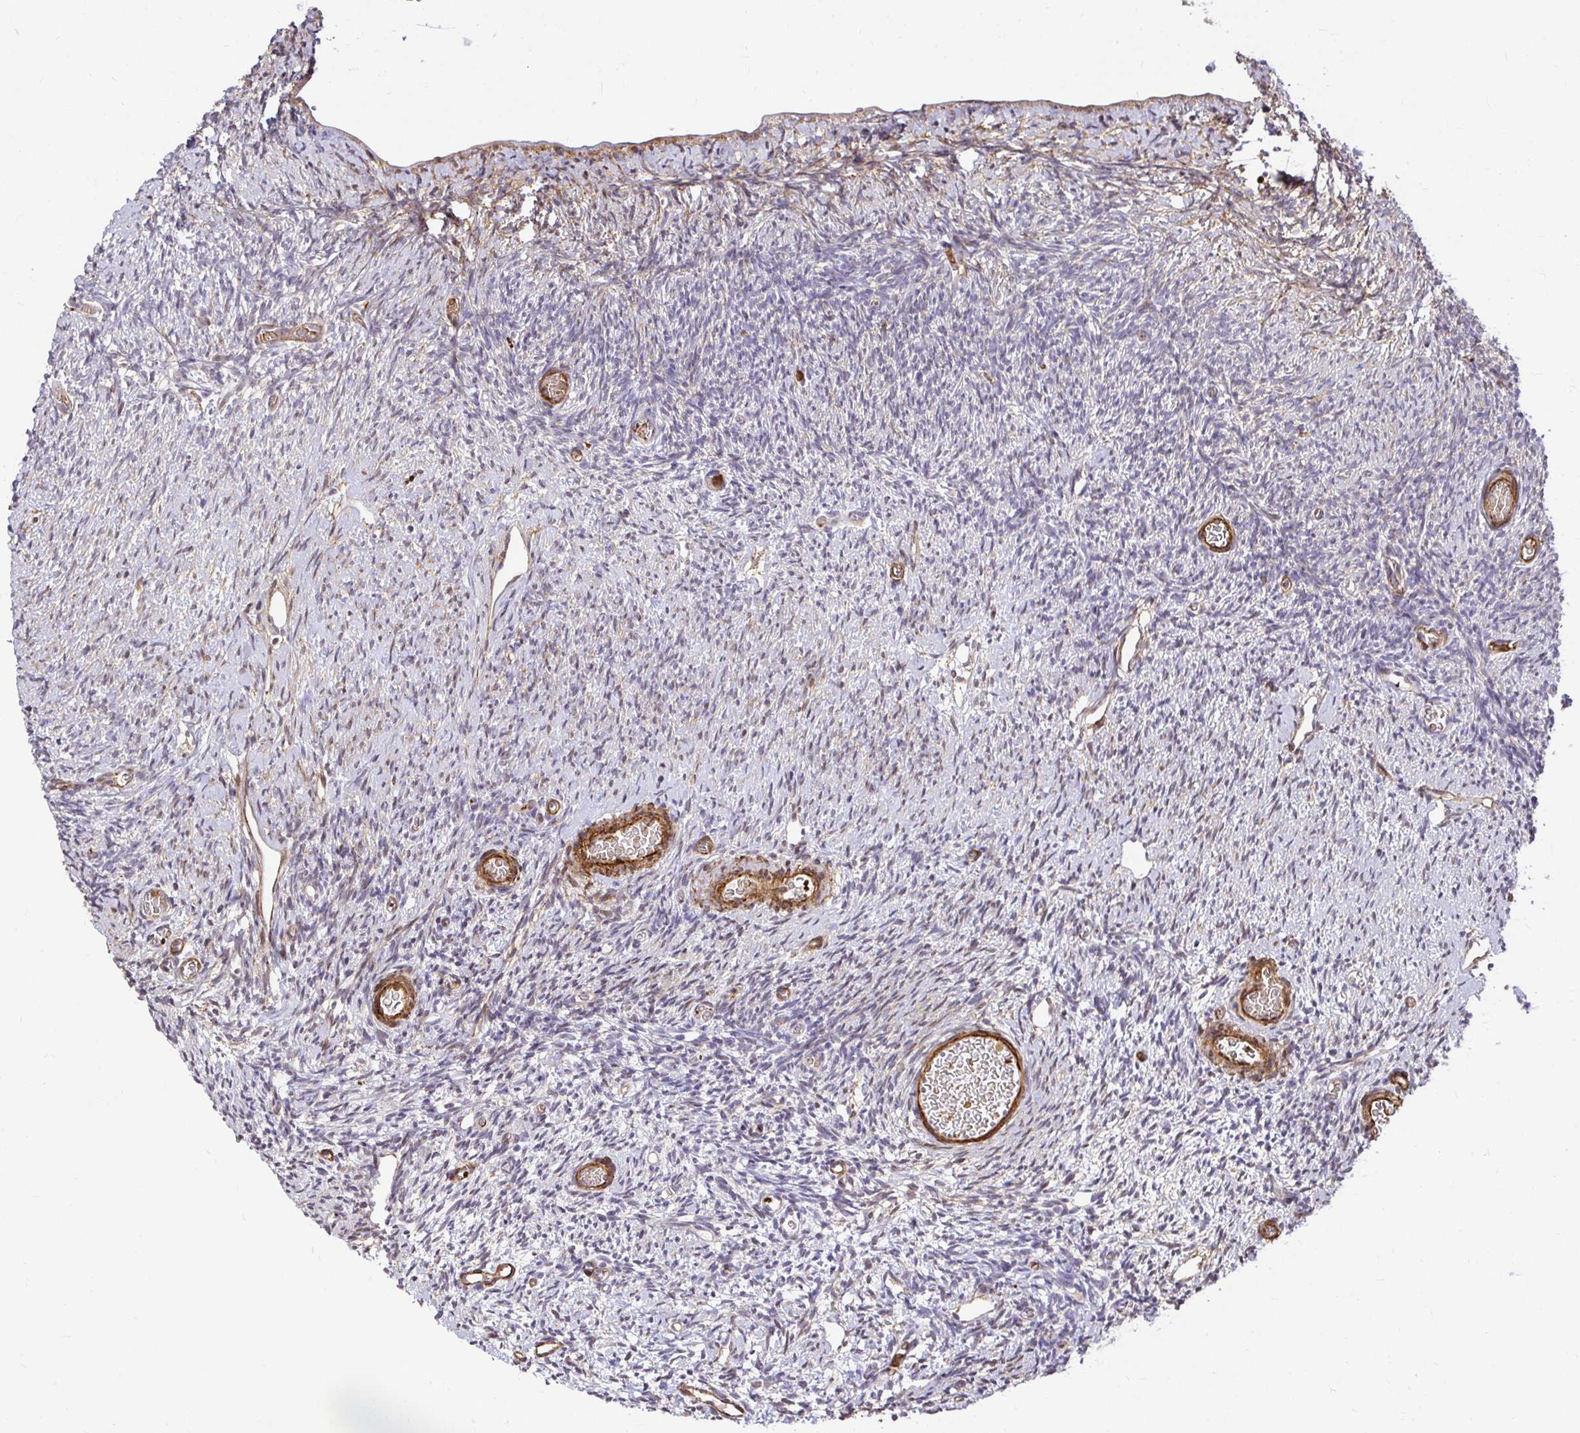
{"staining": {"intensity": "weak", "quantity": "25%-75%", "location": "cytoplasmic/membranous"}, "tissue": "ovary", "cell_type": "Ovarian stroma cells", "image_type": "normal", "snomed": [{"axis": "morphology", "description": "Normal tissue, NOS"}, {"axis": "topography", "description": "Ovary"}], "caption": "An IHC micrograph of normal tissue is shown. Protein staining in brown highlights weak cytoplasmic/membranous positivity in ovary within ovarian stroma cells. (Stains: DAB (3,3'-diaminobenzidine) in brown, nuclei in blue, Microscopy: brightfield microscopy at high magnification).", "gene": "GSN", "patient": {"sex": "female", "age": 39}}